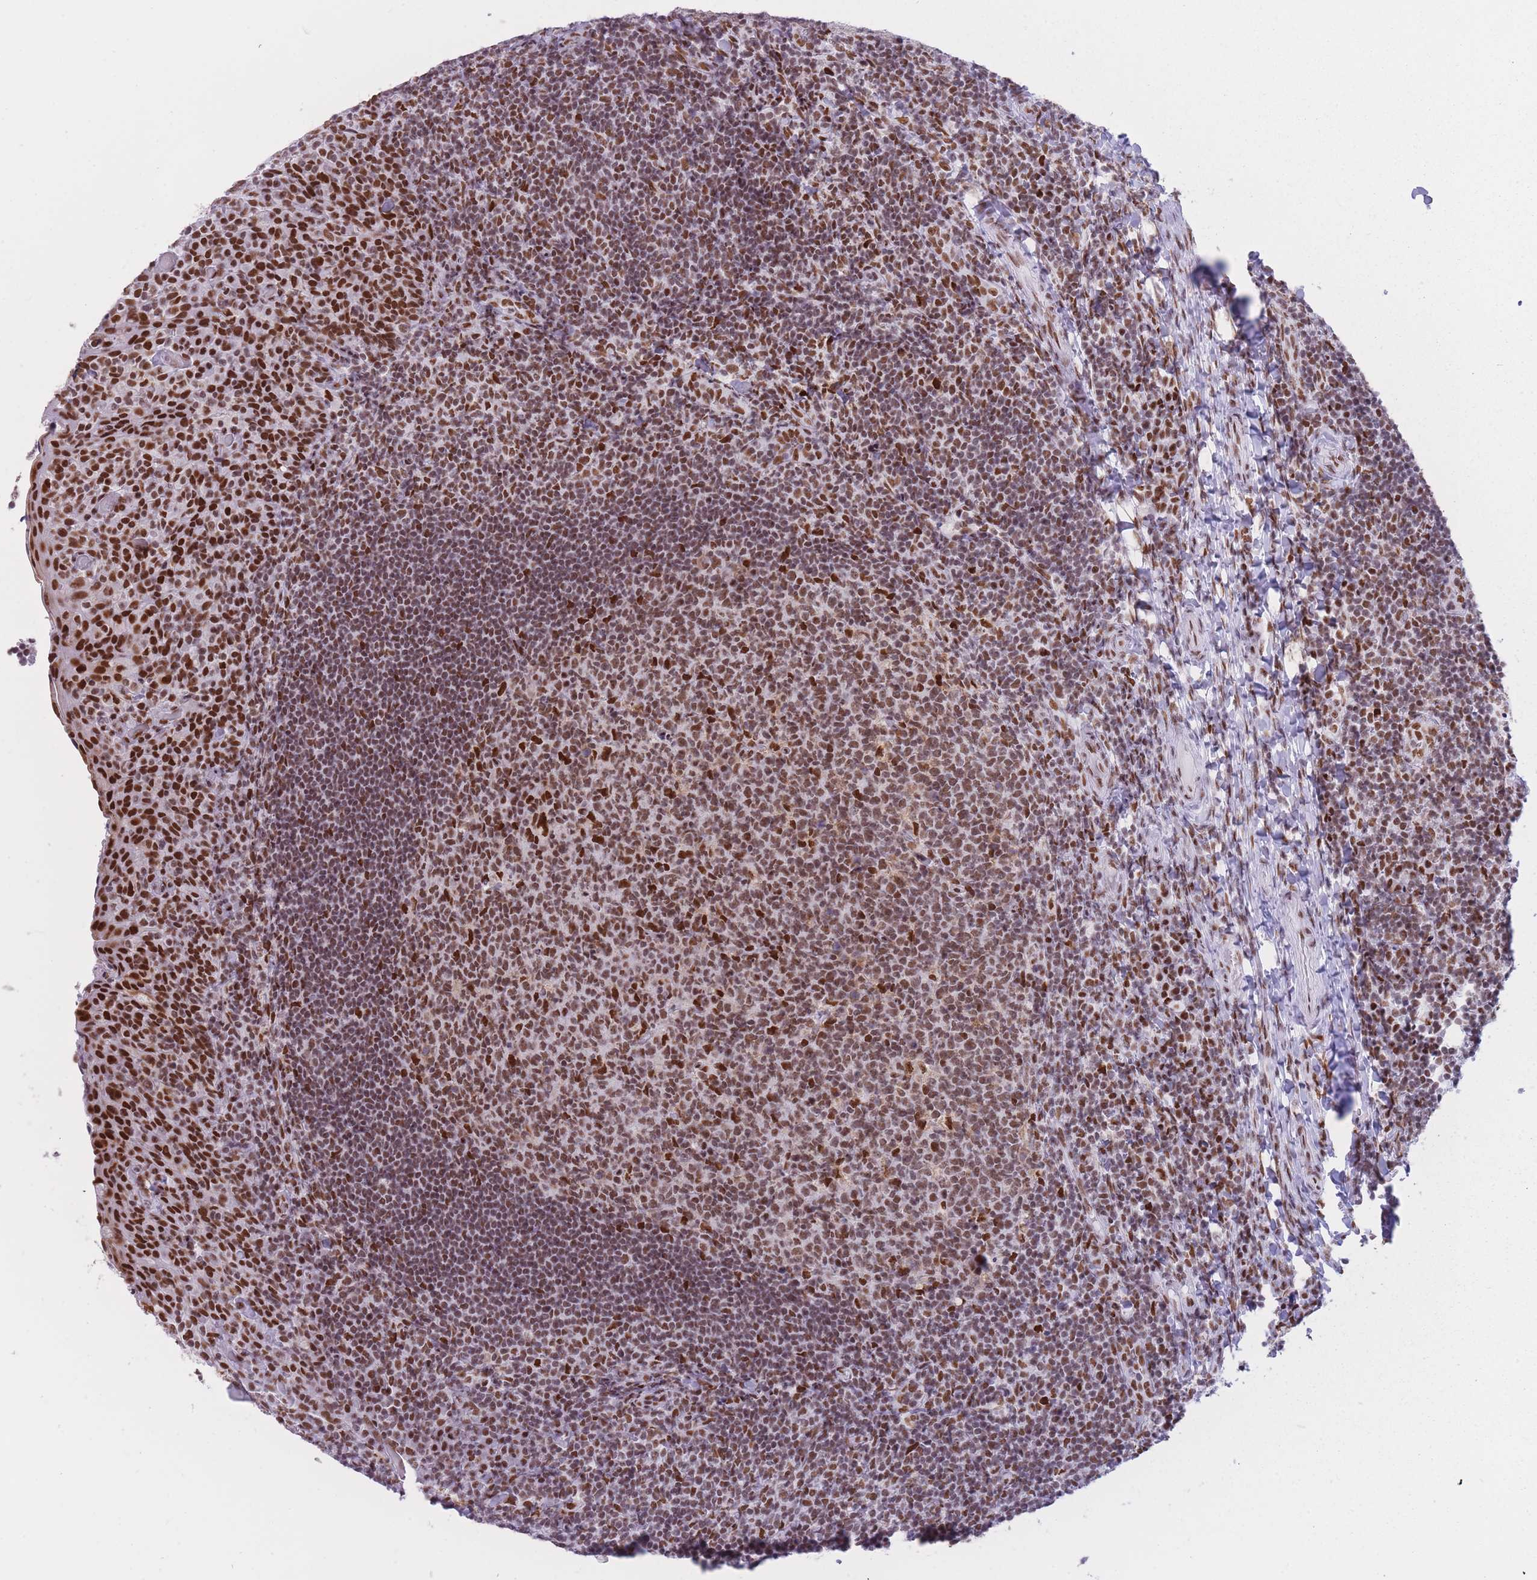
{"staining": {"intensity": "moderate", "quantity": ">75%", "location": "nuclear"}, "tissue": "tonsil", "cell_type": "Germinal center cells", "image_type": "normal", "snomed": [{"axis": "morphology", "description": "Normal tissue, NOS"}, {"axis": "topography", "description": "Tonsil"}], "caption": "Immunohistochemical staining of normal tonsil exhibits medium levels of moderate nuclear staining in about >75% of germinal center cells. The staining was performed using DAB (3,3'-diaminobenzidine) to visualize the protein expression in brown, while the nuclei were stained in blue with hematoxylin (Magnification: 20x).", "gene": "HNRNPUL1", "patient": {"sex": "female", "age": 10}}